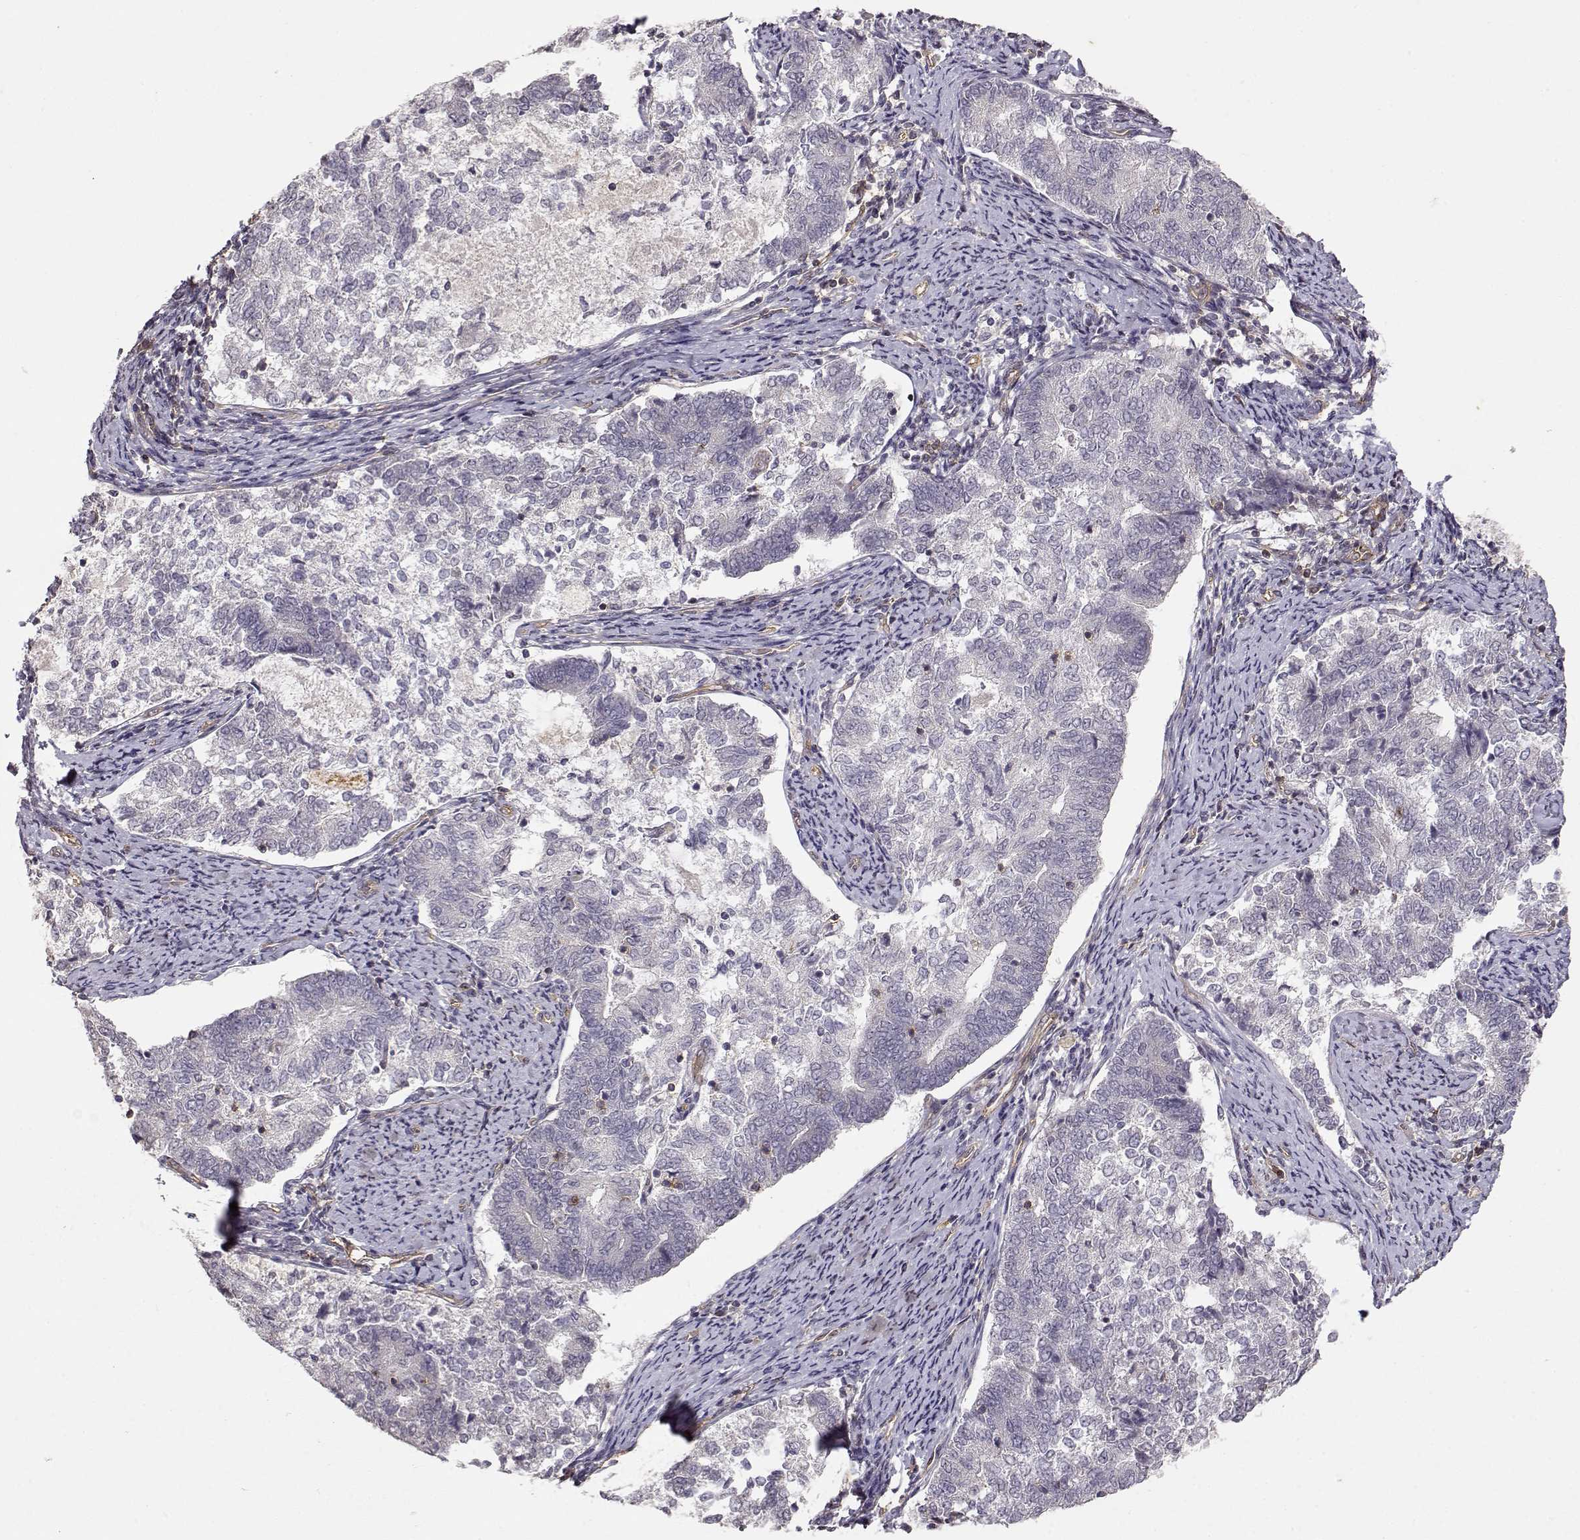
{"staining": {"intensity": "negative", "quantity": "none", "location": "none"}, "tissue": "endometrial cancer", "cell_type": "Tumor cells", "image_type": "cancer", "snomed": [{"axis": "morphology", "description": "Adenocarcinoma, NOS"}, {"axis": "topography", "description": "Endometrium"}], "caption": "A histopathology image of human endometrial cancer (adenocarcinoma) is negative for staining in tumor cells.", "gene": "IFITM1", "patient": {"sex": "female", "age": 65}}